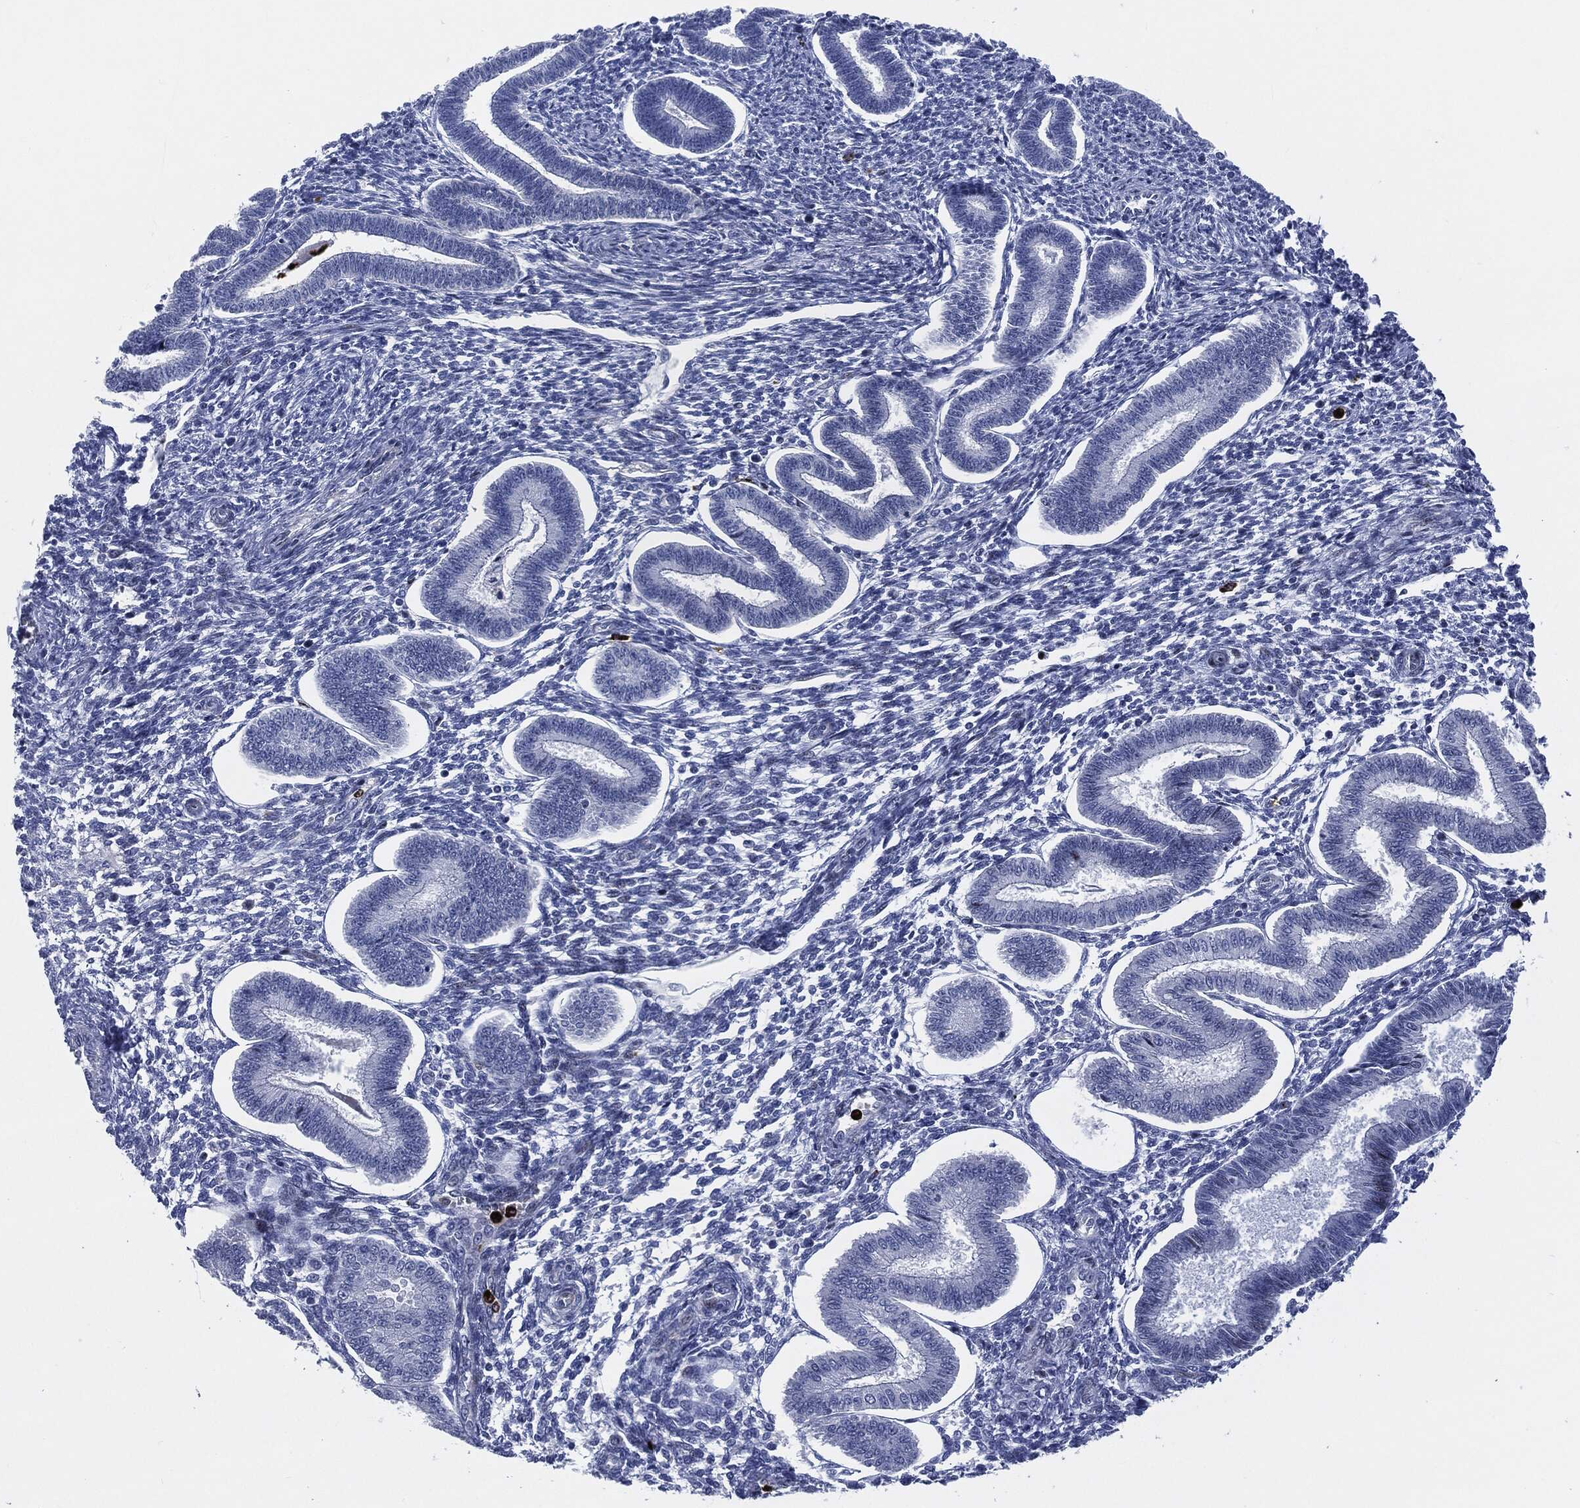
{"staining": {"intensity": "negative", "quantity": "none", "location": "none"}, "tissue": "endometrium", "cell_type": "Cells in endometrial stroma", "image_type": "normal", "snomed": [{"axis": "morphology", "description": "Normal tissue, NOS"}, {"axis": "topography", "description": "Endometrium"}], "caption": "The photomicrograph reveals no significant expression in cells in endometrial stroma of endometrium.", "gene": "MPO", "patient": {"sex": "female", "age": 43}}